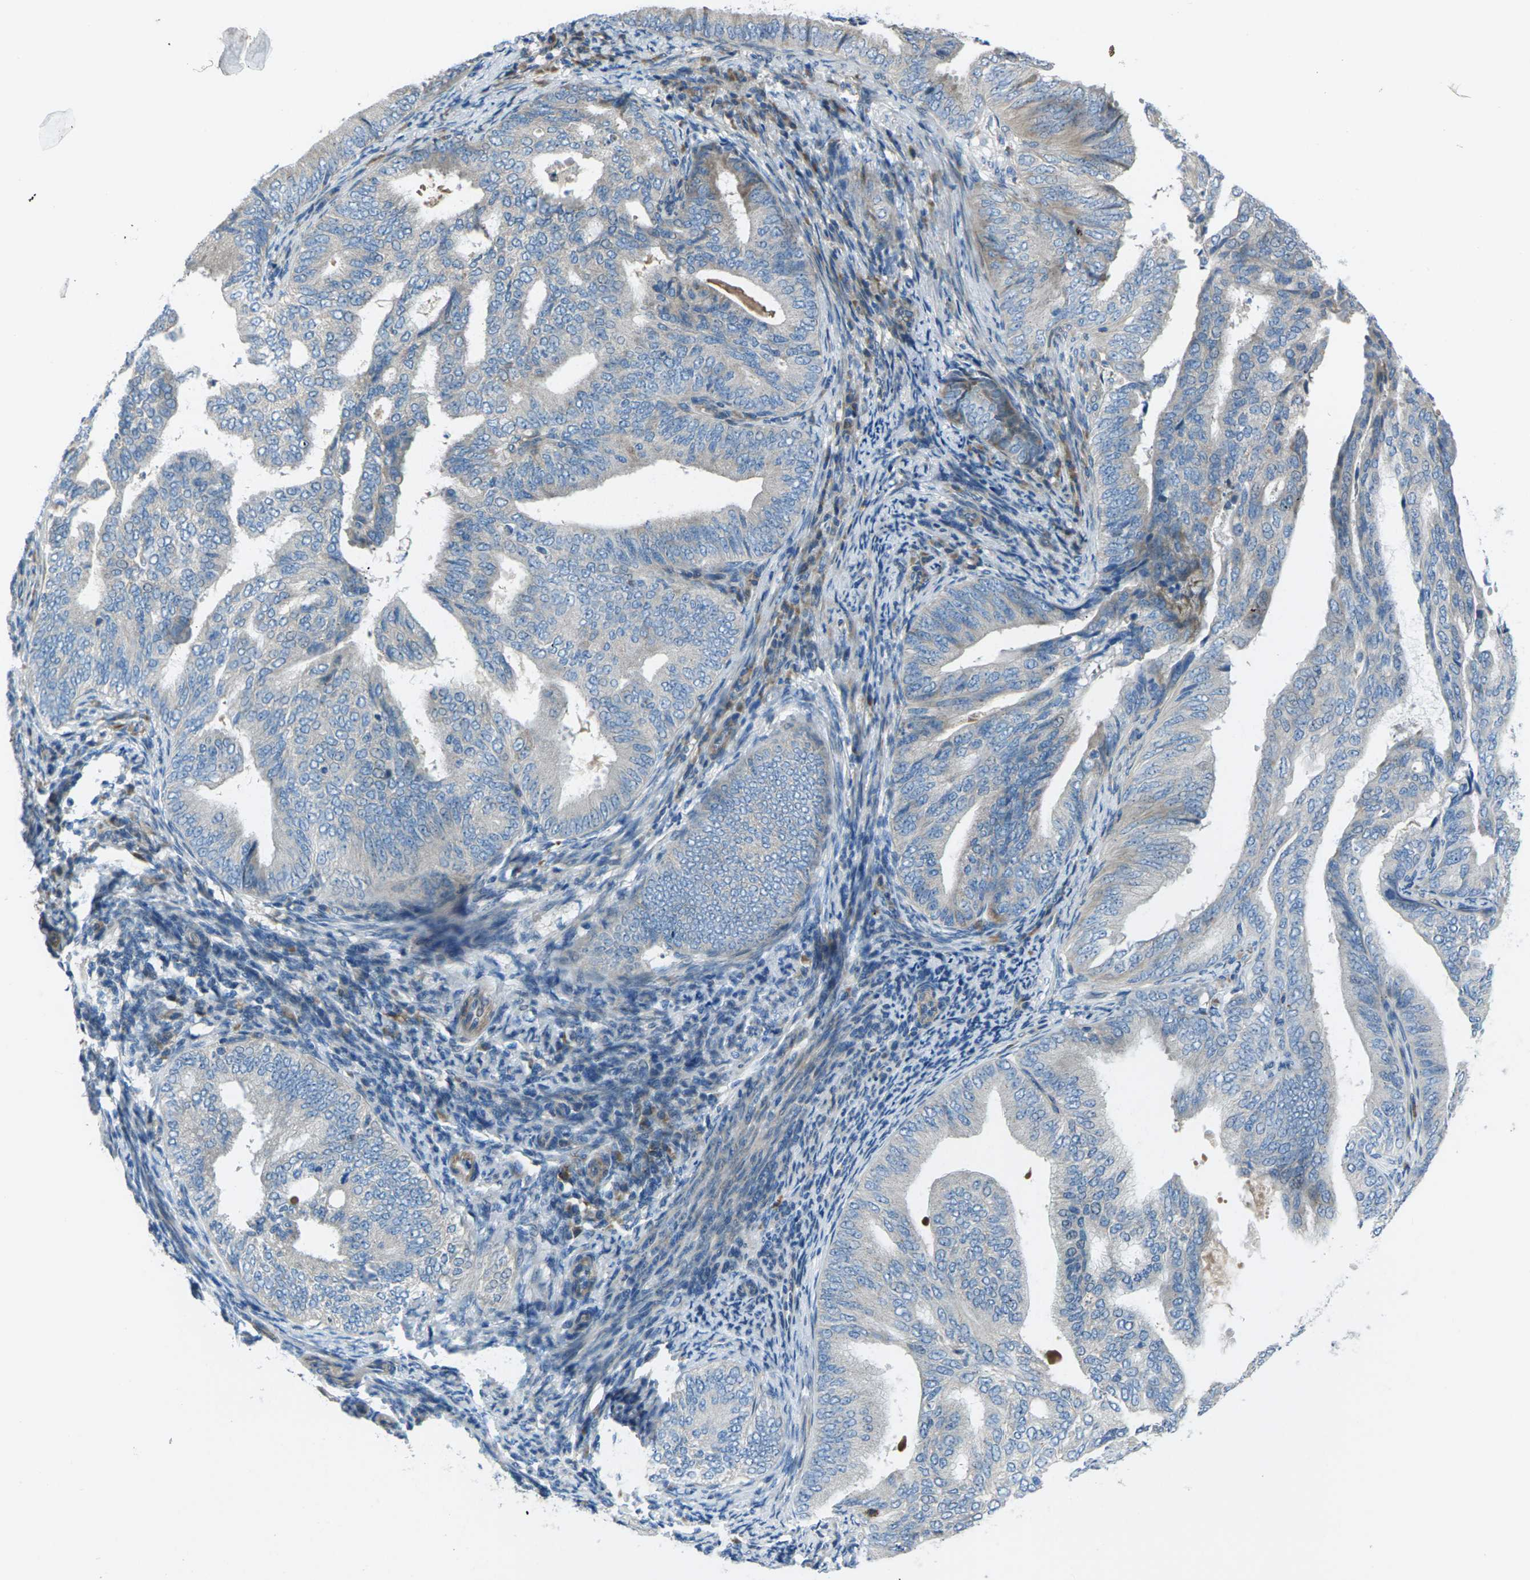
{"staining": {"intensity": "negative", "quantity": "none", "location": "none"}, "tissue": "endometrial cancer", "cell_type": "Tumor cells", "image_type": "cancer", "snomed": [{"axis": "morphology", "description": "Adenocarcinoma, NOS"}, {"axis": "topography", "description": "Endometrium"}], "caption": "IHC photomicrograph of human endometrial cancer stained for a protein (brown), which demonstrates no staining in tumor cells.", "gene": "EDNRA", "patient": {"sex": "female", "age": 58}}